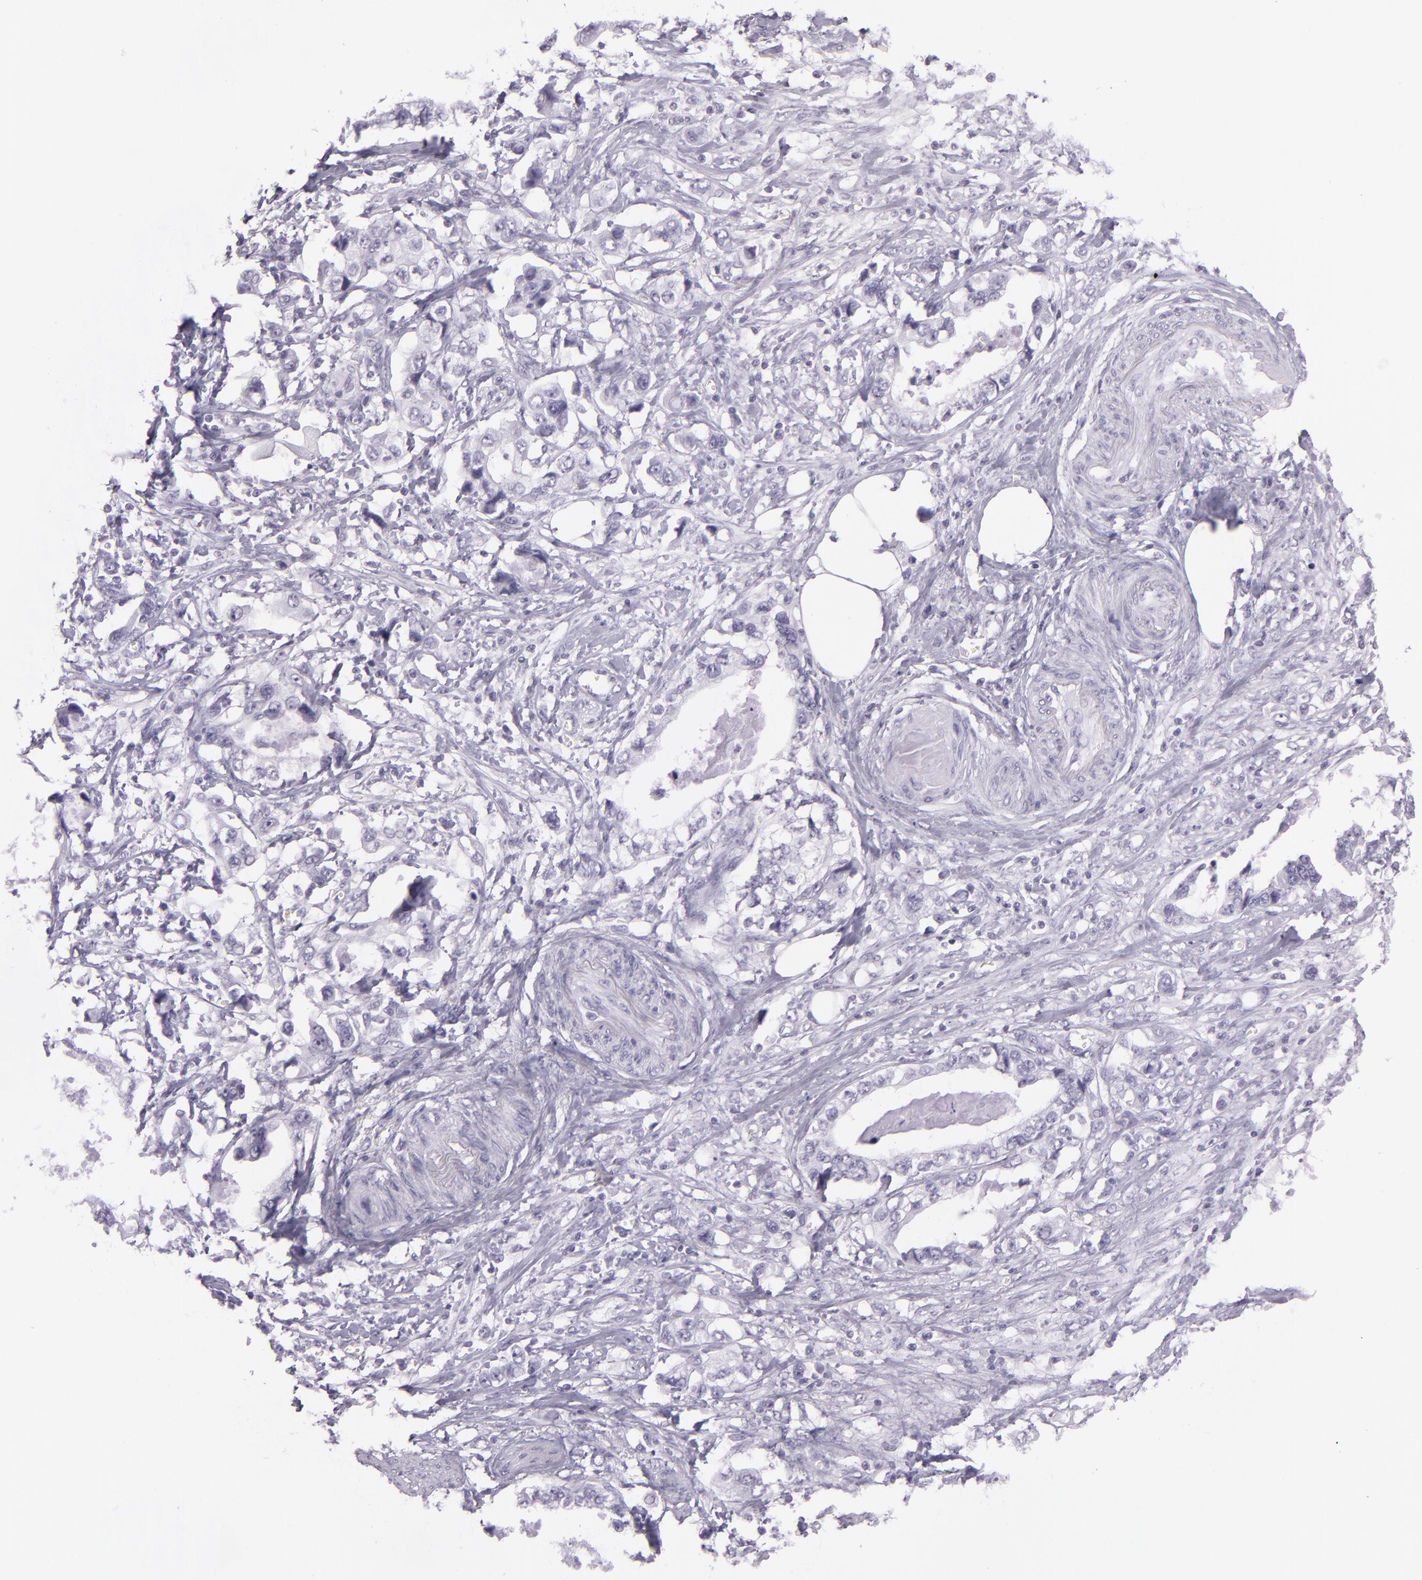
{"staining": {"intensity": "negative", "quantity": "none", "location": "none"}, "tissue": "stomach cancer", "cell_type": "Tumor cells", "image_type": "cancer", "snomed": [{"axis": "morphology", "description": "Adenocarcinoma, NOS"}, {"axis": "topography", "description": "Pancreas"}, {"axis": "topography", "description": "Stomach, upper"}], "caption": "DAB (3,3'-diaminobenzidine) immunohistochemical staining of human stomach cancer exhibits no significant staining in tumor cells.", "gene": "MUC6", "patient": {"sex": "male", "age": 77}}